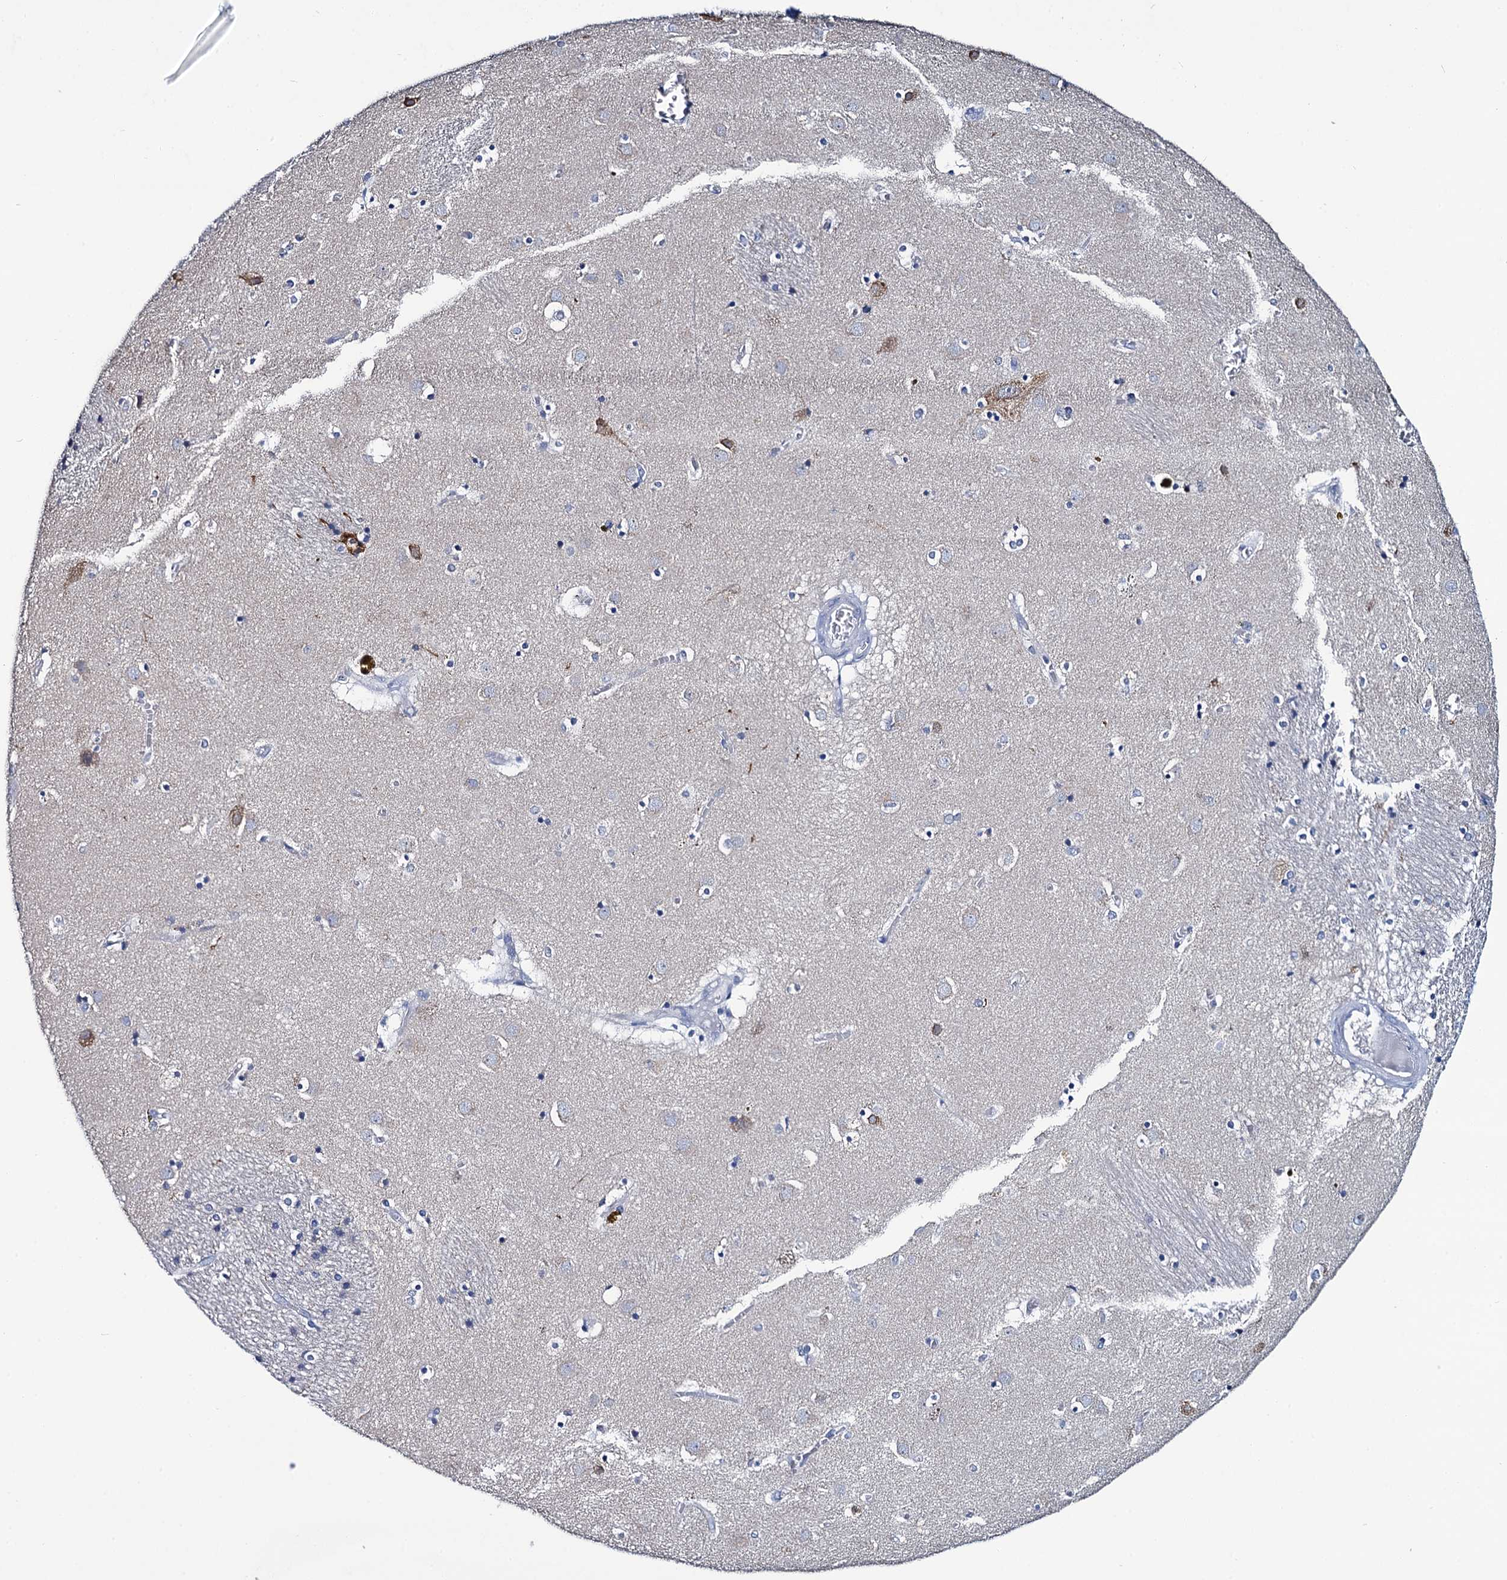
{"staining": {"intensity": "negative", "quantity": "none", "location": "none"}, "tissue": "caudate", "cell_type": "Glial cells", "image_type": "normal", "snomed": [{"axis": "morphology", "description": "Normal tissue, NOS"}, {"axis": "topography", "description": "Lateral ventricle wall"}], "caption": "Glial cells show no significant positivity in normal caudate. (IHC, brightfield microscopy, high magnification).", "gene": "MIOX", "patient": {"sex": "male", "age": 70}}